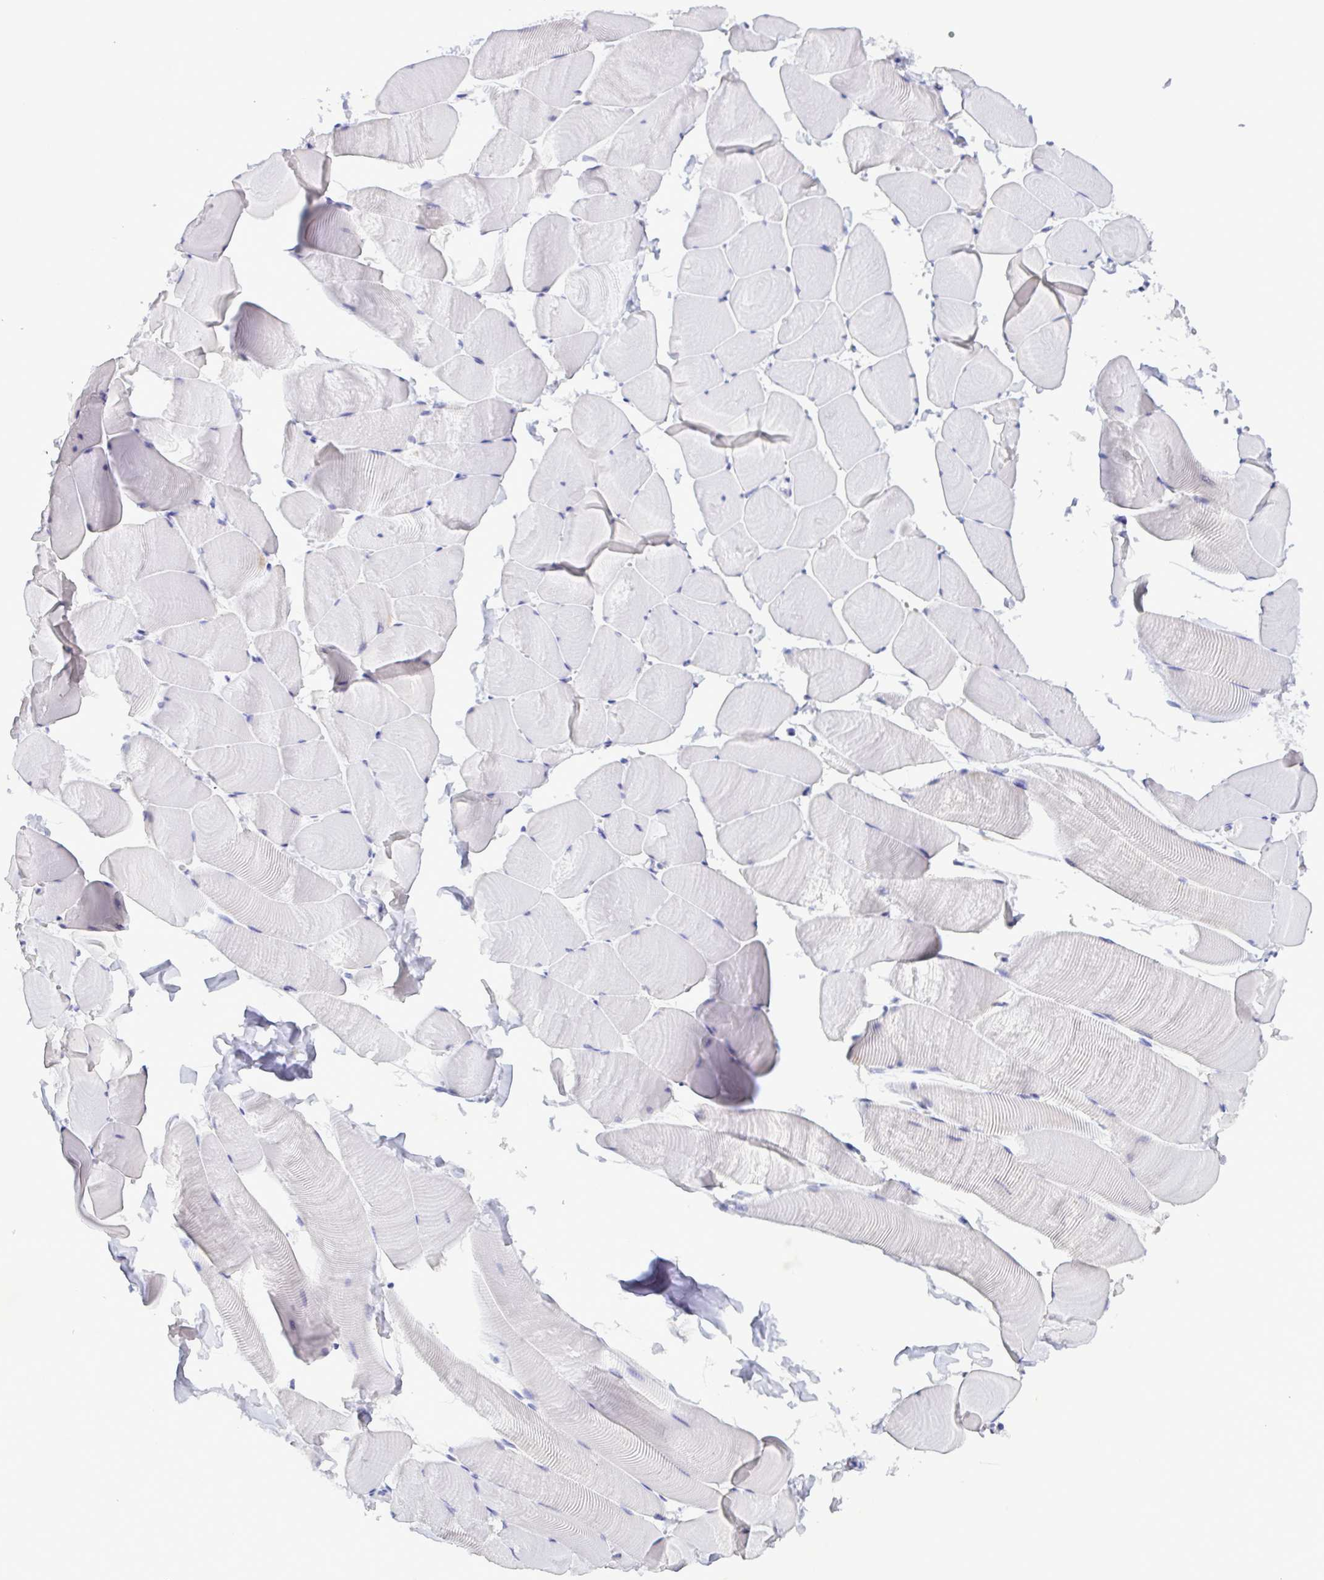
{"staining": {"intensity": "negative", "quantity": "none", "location": "none"}, "tissue": "skeletal muscle", "cell_type": "Myocytes", "image_type": "normal", "snomed": [{"axis": "morphology", "description": "Normal tissue, NOS"}, {"axis": "topography", "description": "Skeletal muscle"}], "caption": "The histopathology image reveals no staining of myocytes in unremarkable skeletal muscle. (IHC, brightfield microscopy, high magnification).", "gene": "TNNI3", "patient": {"sex": "male", "age": 25}}